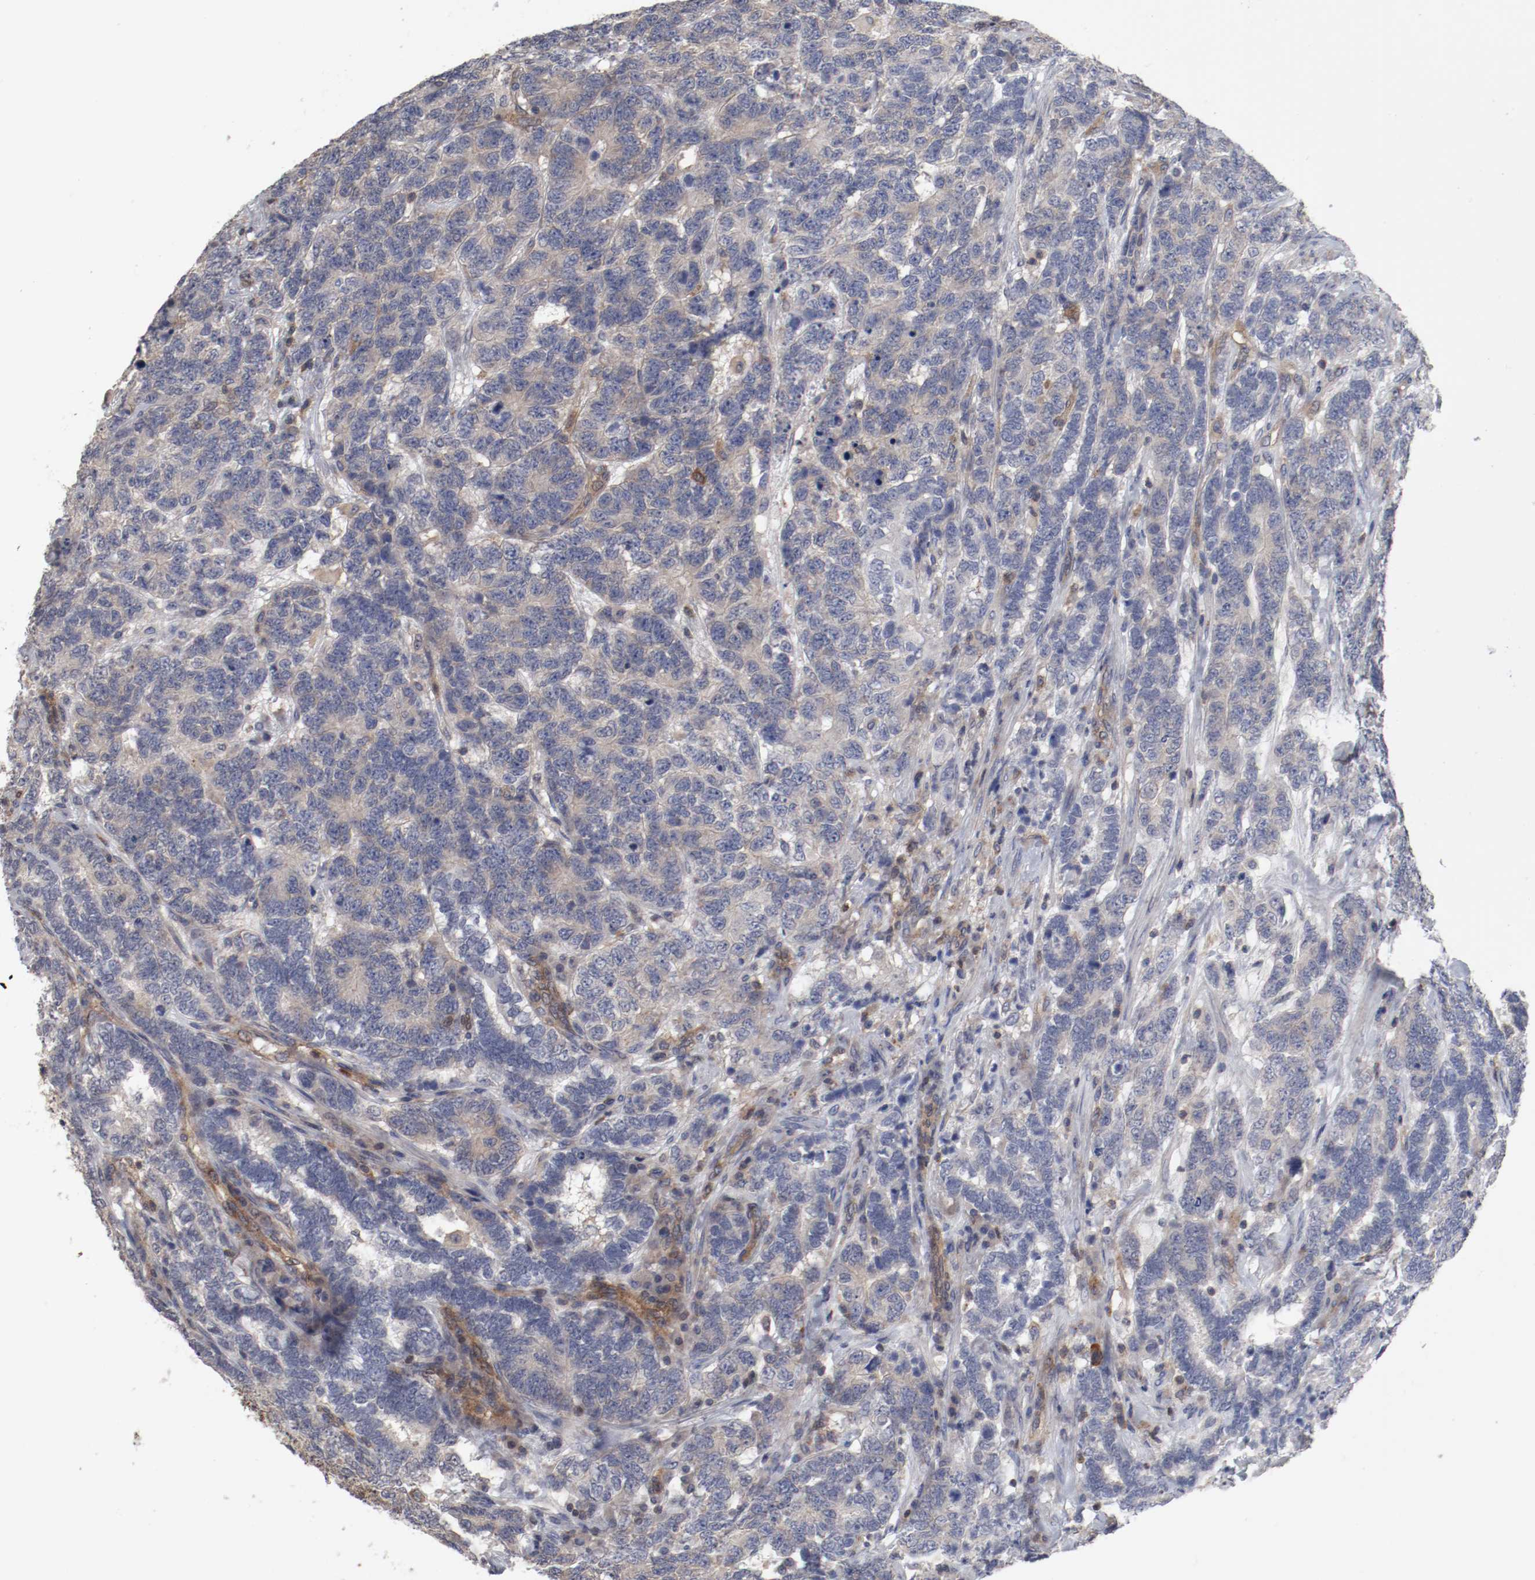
{"staining": {"intensity": "weak", "quantity": "25%-75%", "location": "cytoplasmic/membranous"}, "tissue": "testis cancer", "cell_type": "Tumor cells", "image_type": "cancer", "snomed": [{"axis": "morphology", "description": "Carcinoma, Embryonal, NOS"}, {"axis": "topography", "description": "Testis"}], "caption": "There is low levels of weak cytoplasmic/membranous positivity in tumor cells of testis embryonal carcinoma, as demonstrated by immunohistochemical staining (brown color).", "gene": "CBL", "patient": {"sex": "male", "age": 26}}